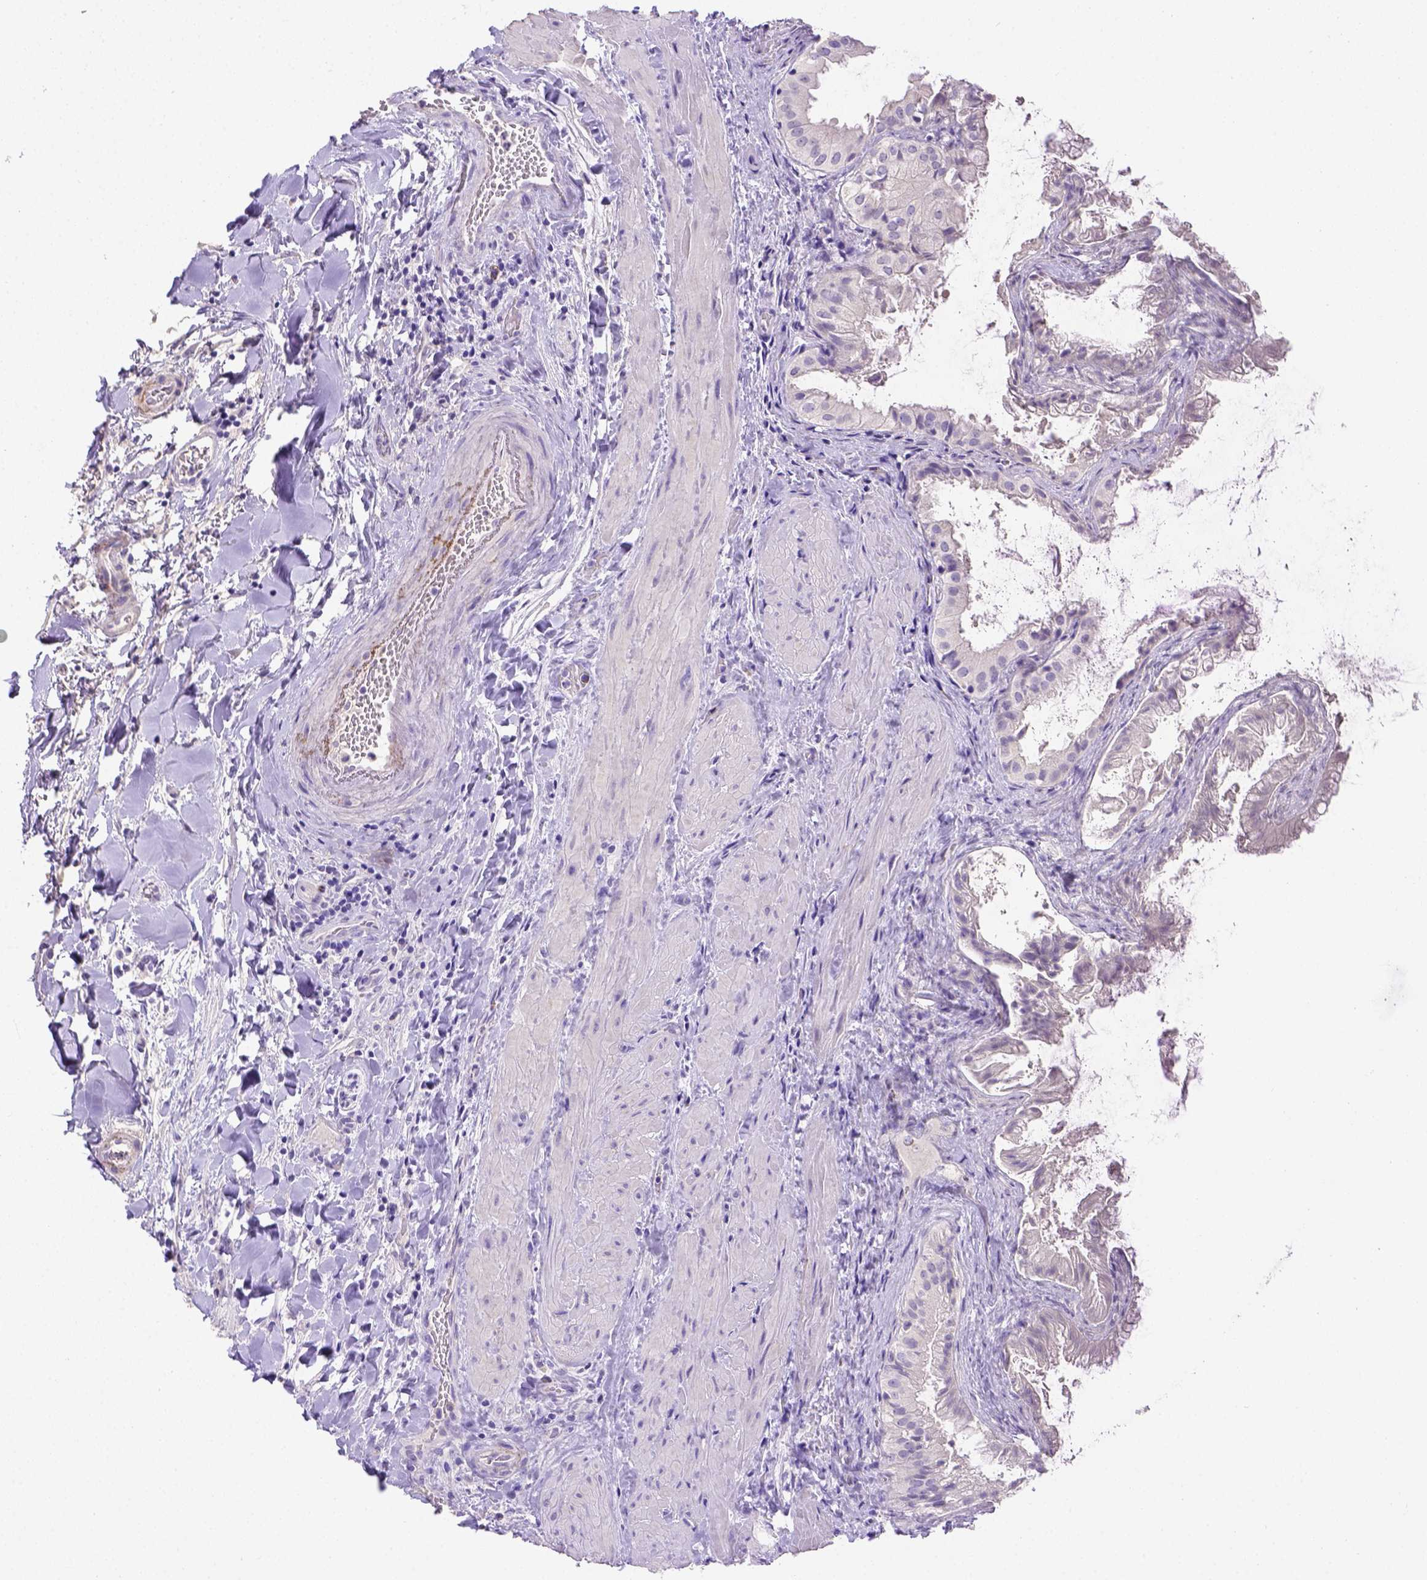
{"staining": {"intensity": "negative", "quantity": "none", "location": "none"}, "tissue": "gallbladder", "cell_type": "Glandular cells", "image_type": "normal", "snomed": [{"axis": "morphology", "description": "Normal tissue, NOS"}, {"axis": "topography", "description": "Gallbladder"}], "caption": "Gallbladder was stained to show a protein in brown. There is no significant staining in glandular cells. Brightfield microscopy of immunohistochemistry (IHC) stained with DAB (brown) and hematoxylin (blue), captured at high magnification.", "gene": "B3GAT1", "patient": {"sex": "male", "age": 70}}